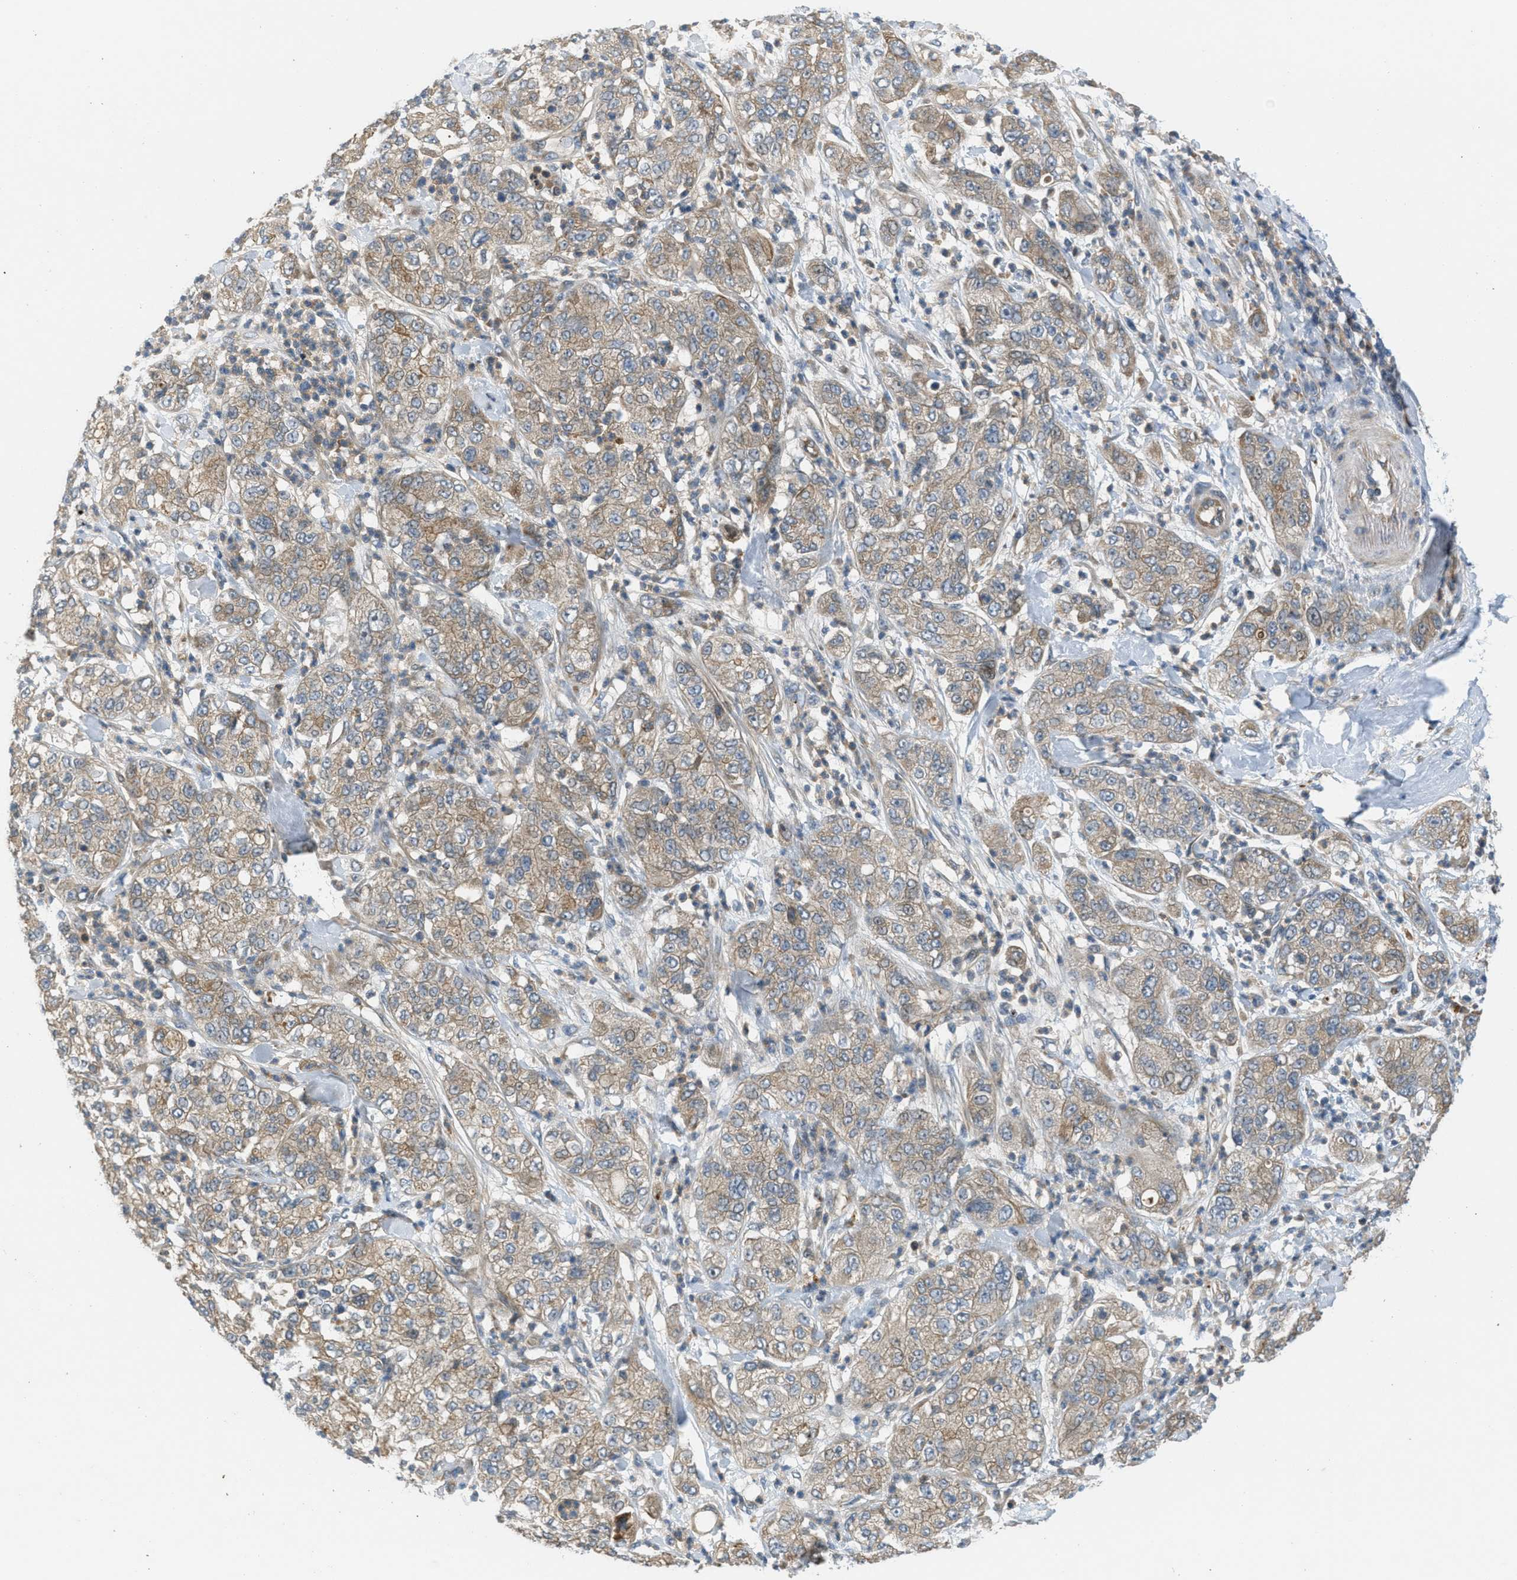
{"staining": {"intensity": "moderate", "quantity": ">75%", "location": "cytoplasmic/membranous"}, "tissue": "pancreatic cancer", "cell_type": "Tumor cells", "image_type": "cancer", "snomed": [{"axis": "morphology", "description": "Adenocarcinoma, NOS"}, {"axis": "topography", "description": "Pancreas"}], "caption": "Protein staining of adenocarcinoma (pancreatic) tissue exhibits moderate cytoplasmic/membranous expression in approximately >75% of tumor cells.", "gene": "ADCY6", "patient": {"sex": "female", "age": 78}}